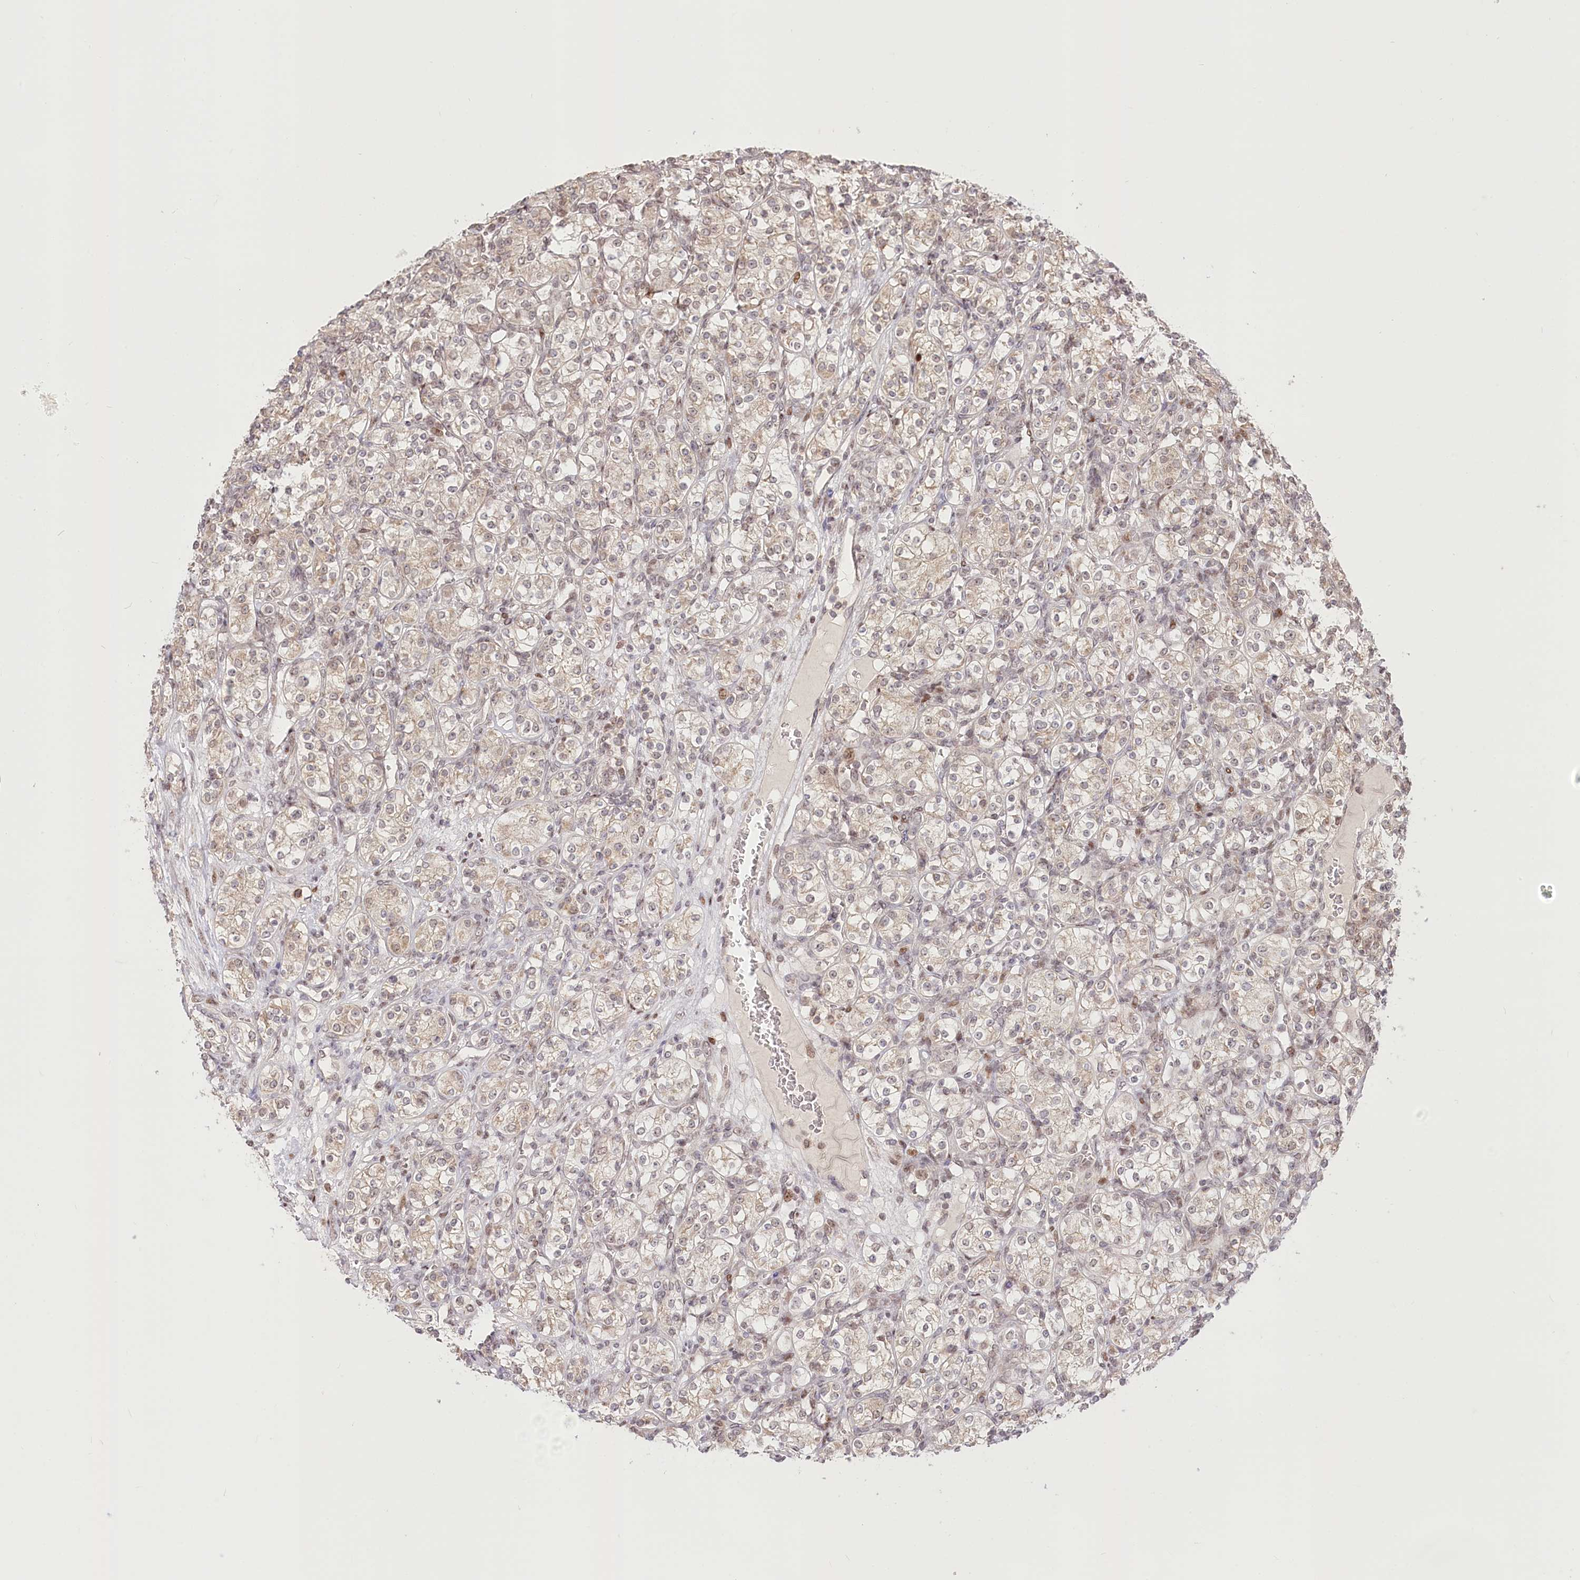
{"staining": {"intensity": "weak", "quantity": "<25%", "location": "cytoplasmic/membranous,nuclear"}, "tissue": "renal cancer", "cell_type": "Tumor cells", "image_type": "cancer", "snomed": [{"axis": "morphology", "description": "Adenocarcinoma, NOS"}, {"axis": "topography", "description": "Kidney"}], "caption": "Immunohistochemistry (IHC) of human renal adenocarcinoma exhibits no staining in tumor cells.", "gene": "PYURF", "patient": {"sex": "male", "age": 77}}